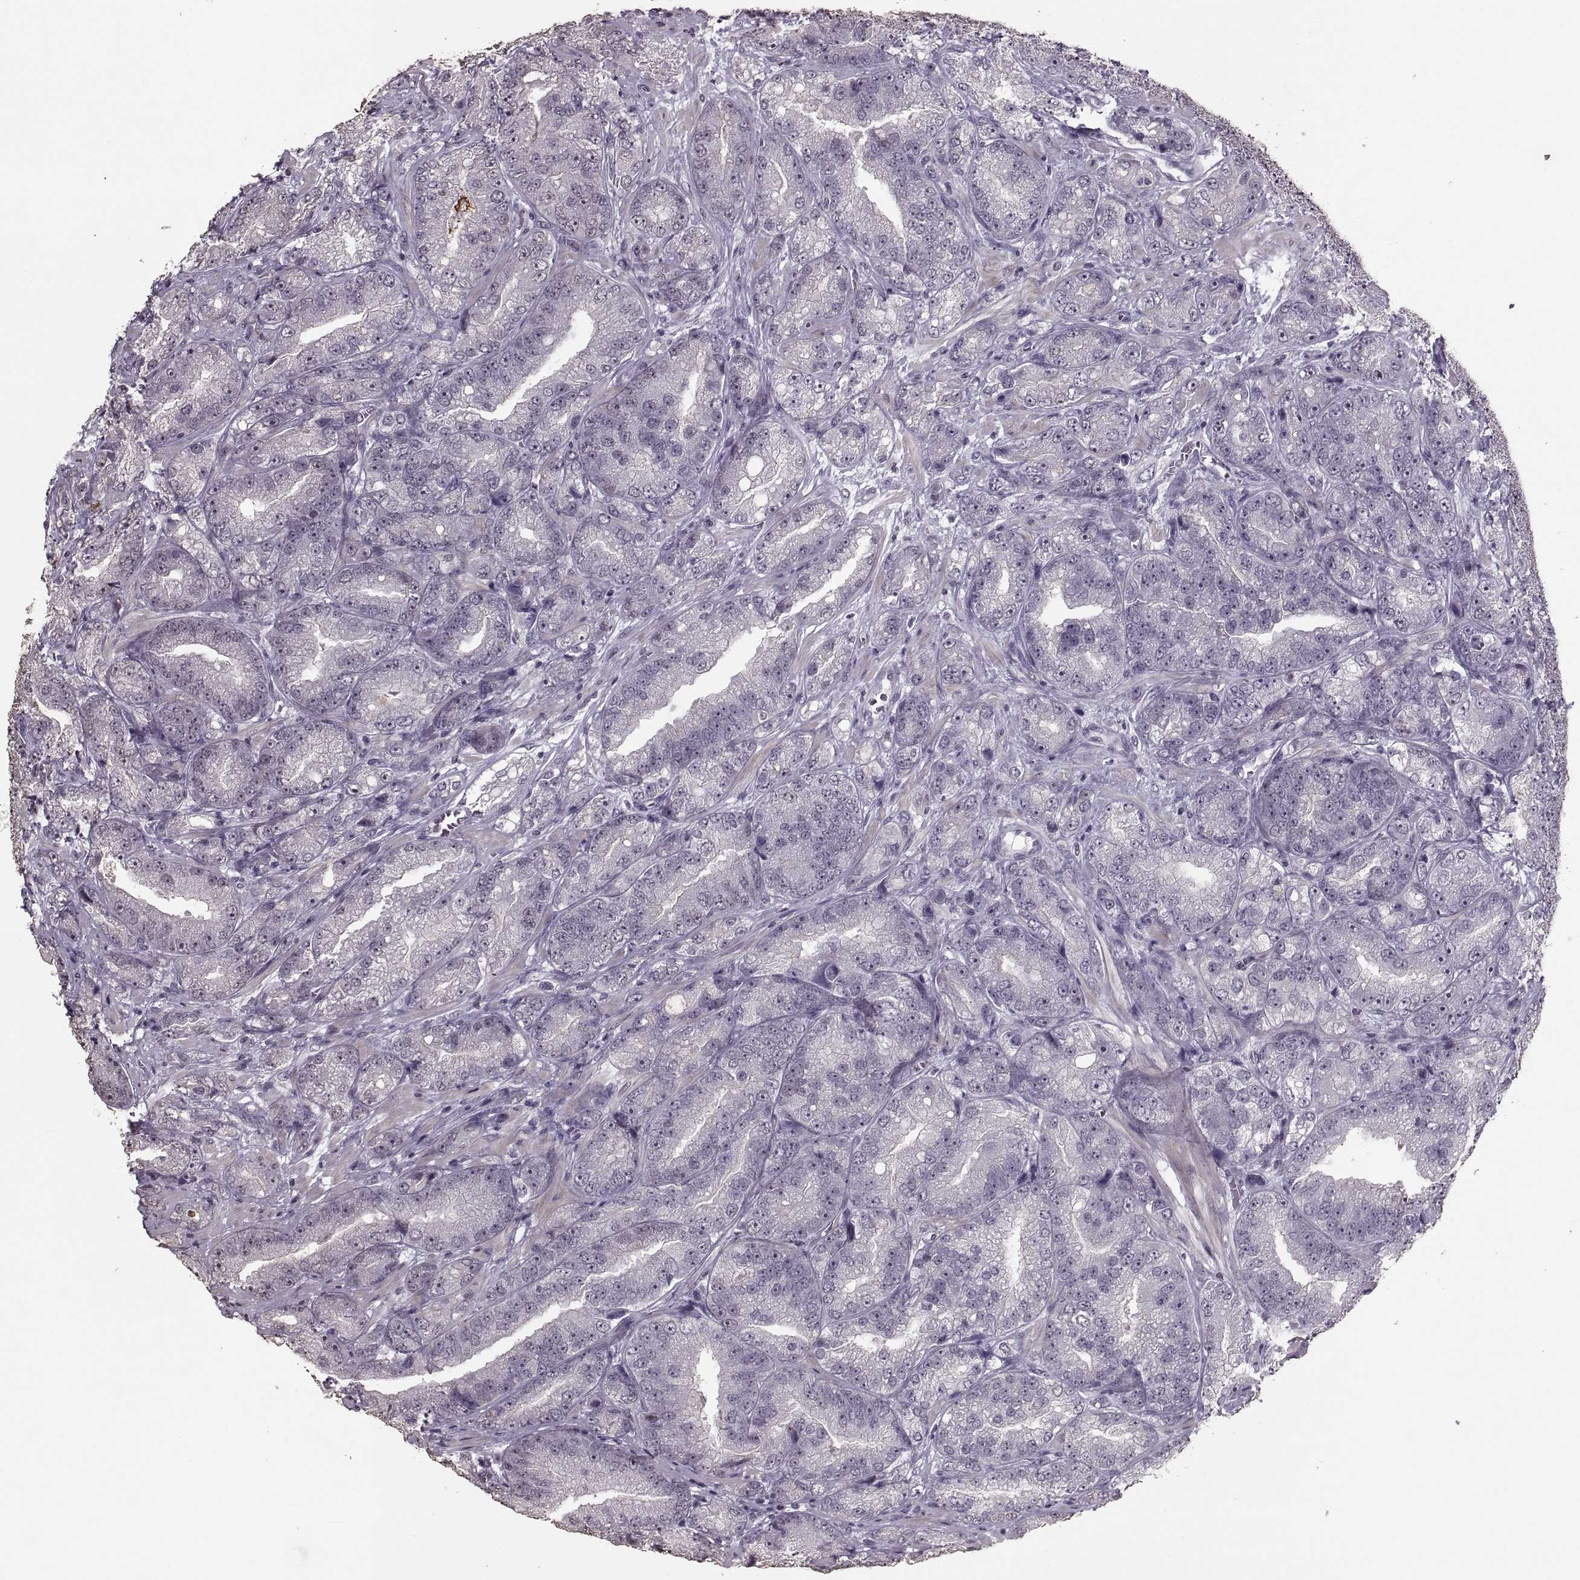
{"staining": {"intensity": "negative", "quantity": "none", "location": "none"}, "tissue": "prostate cancer", "cell_type": "Tumor cells", "image_type": "cancer", "snomed": [{"axis": "morphology", "description": "Adenocarcinoma, NOS"}, {"axis": "topography", "description": "Prostate"}], "caption": "Tumor cells show no significant positivity in adenocarcinoma (prostate). (DAB (3,3'-diaminobenzidine) IHC with hematoxylin counter stain).", "gene": "PALS1", "patient": {"sex": "male", "age": 63}}